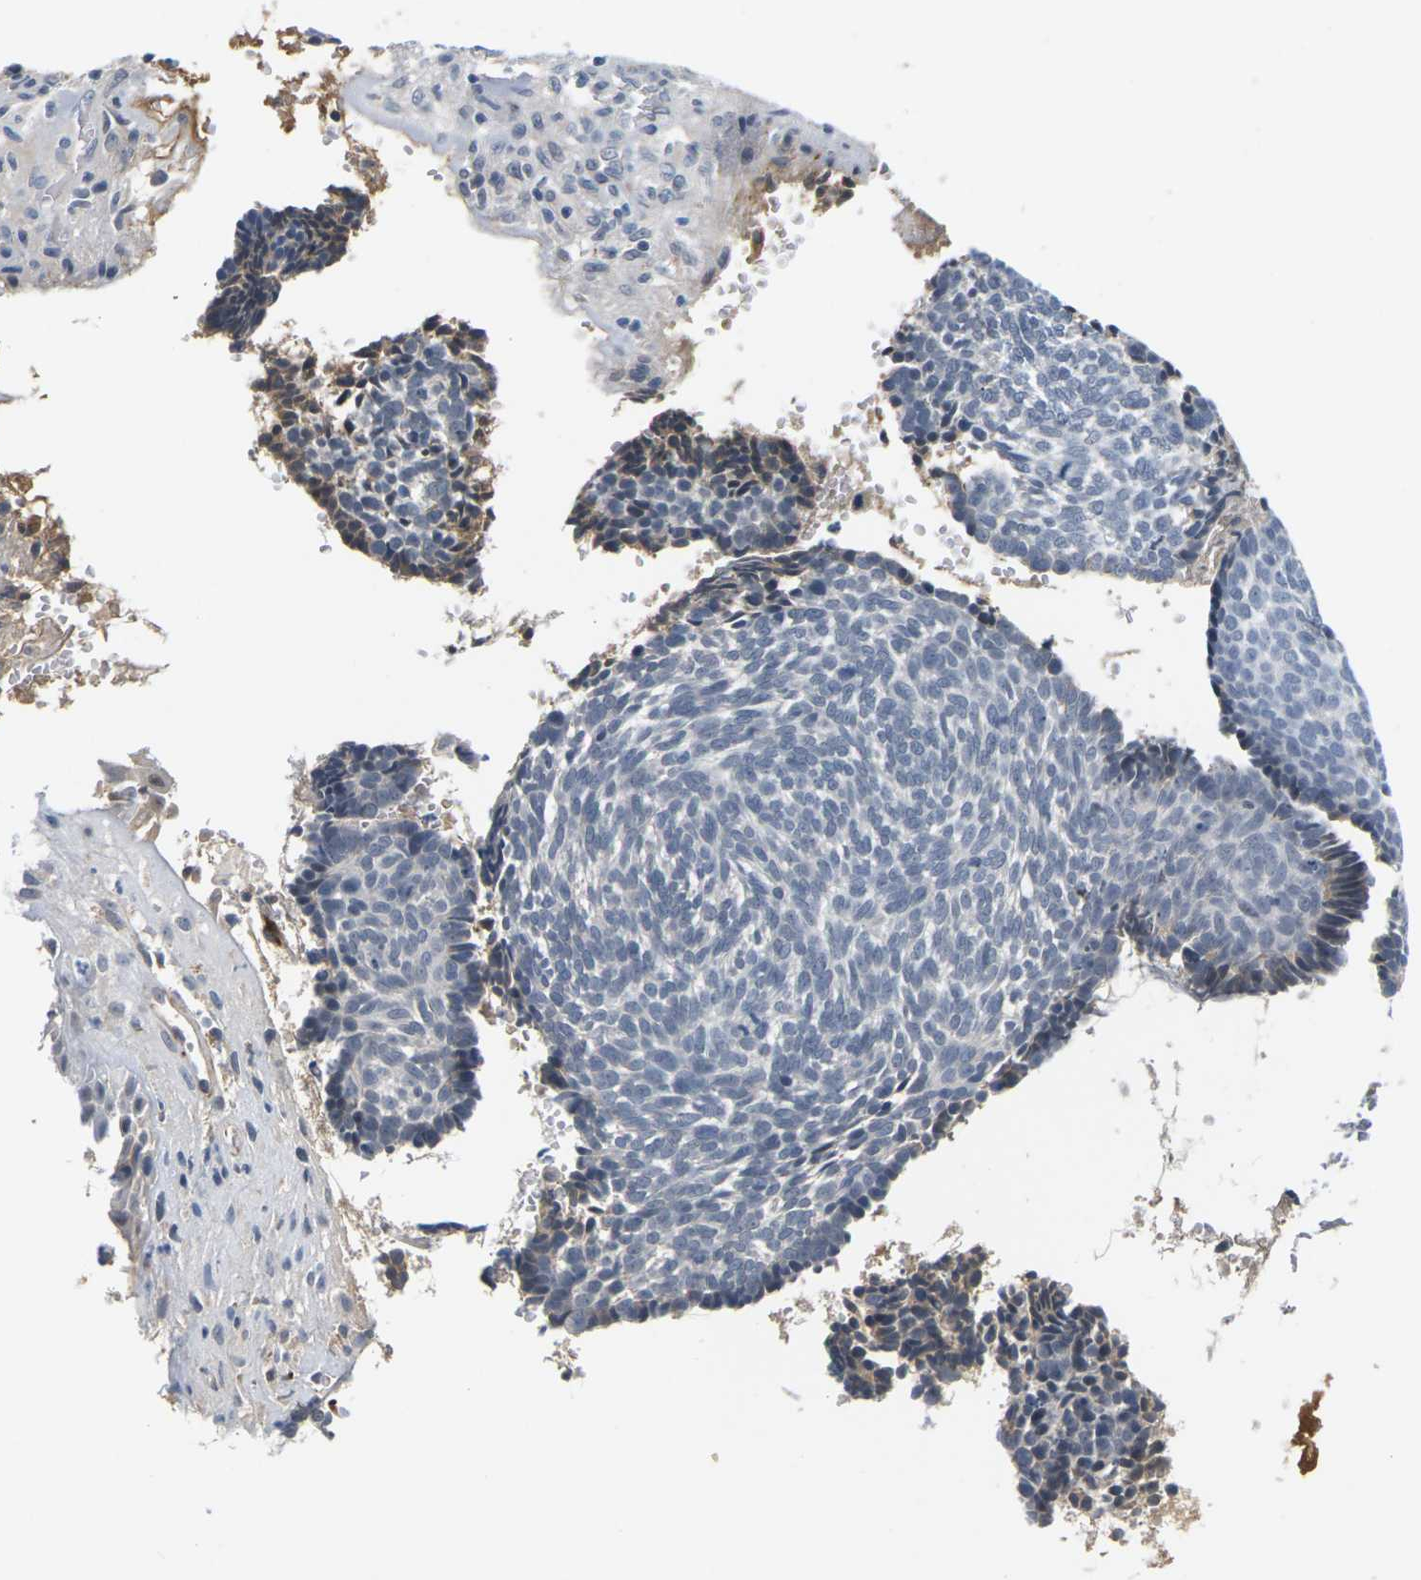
{"staining": {"intensity": "negative", "quantity": "none", "location": "none"}, "tissue": "skin cancer", "cell_type": "Tumor cells", "image_type": "cancer", "snomed": [{"axis": "morphology", "description": "Basal cell carcinoma"}, {"axis": "topography", "description": "Skin"}], "caption": "IHC photomicrograph of neoplastic tissue: skin cancer stained with DAB (3,3'-diaminobenzidine) shows no significant protein positivity in tumor cells.", "gene": "PKP2", "patient": {"sex": "male", "age": 84}}